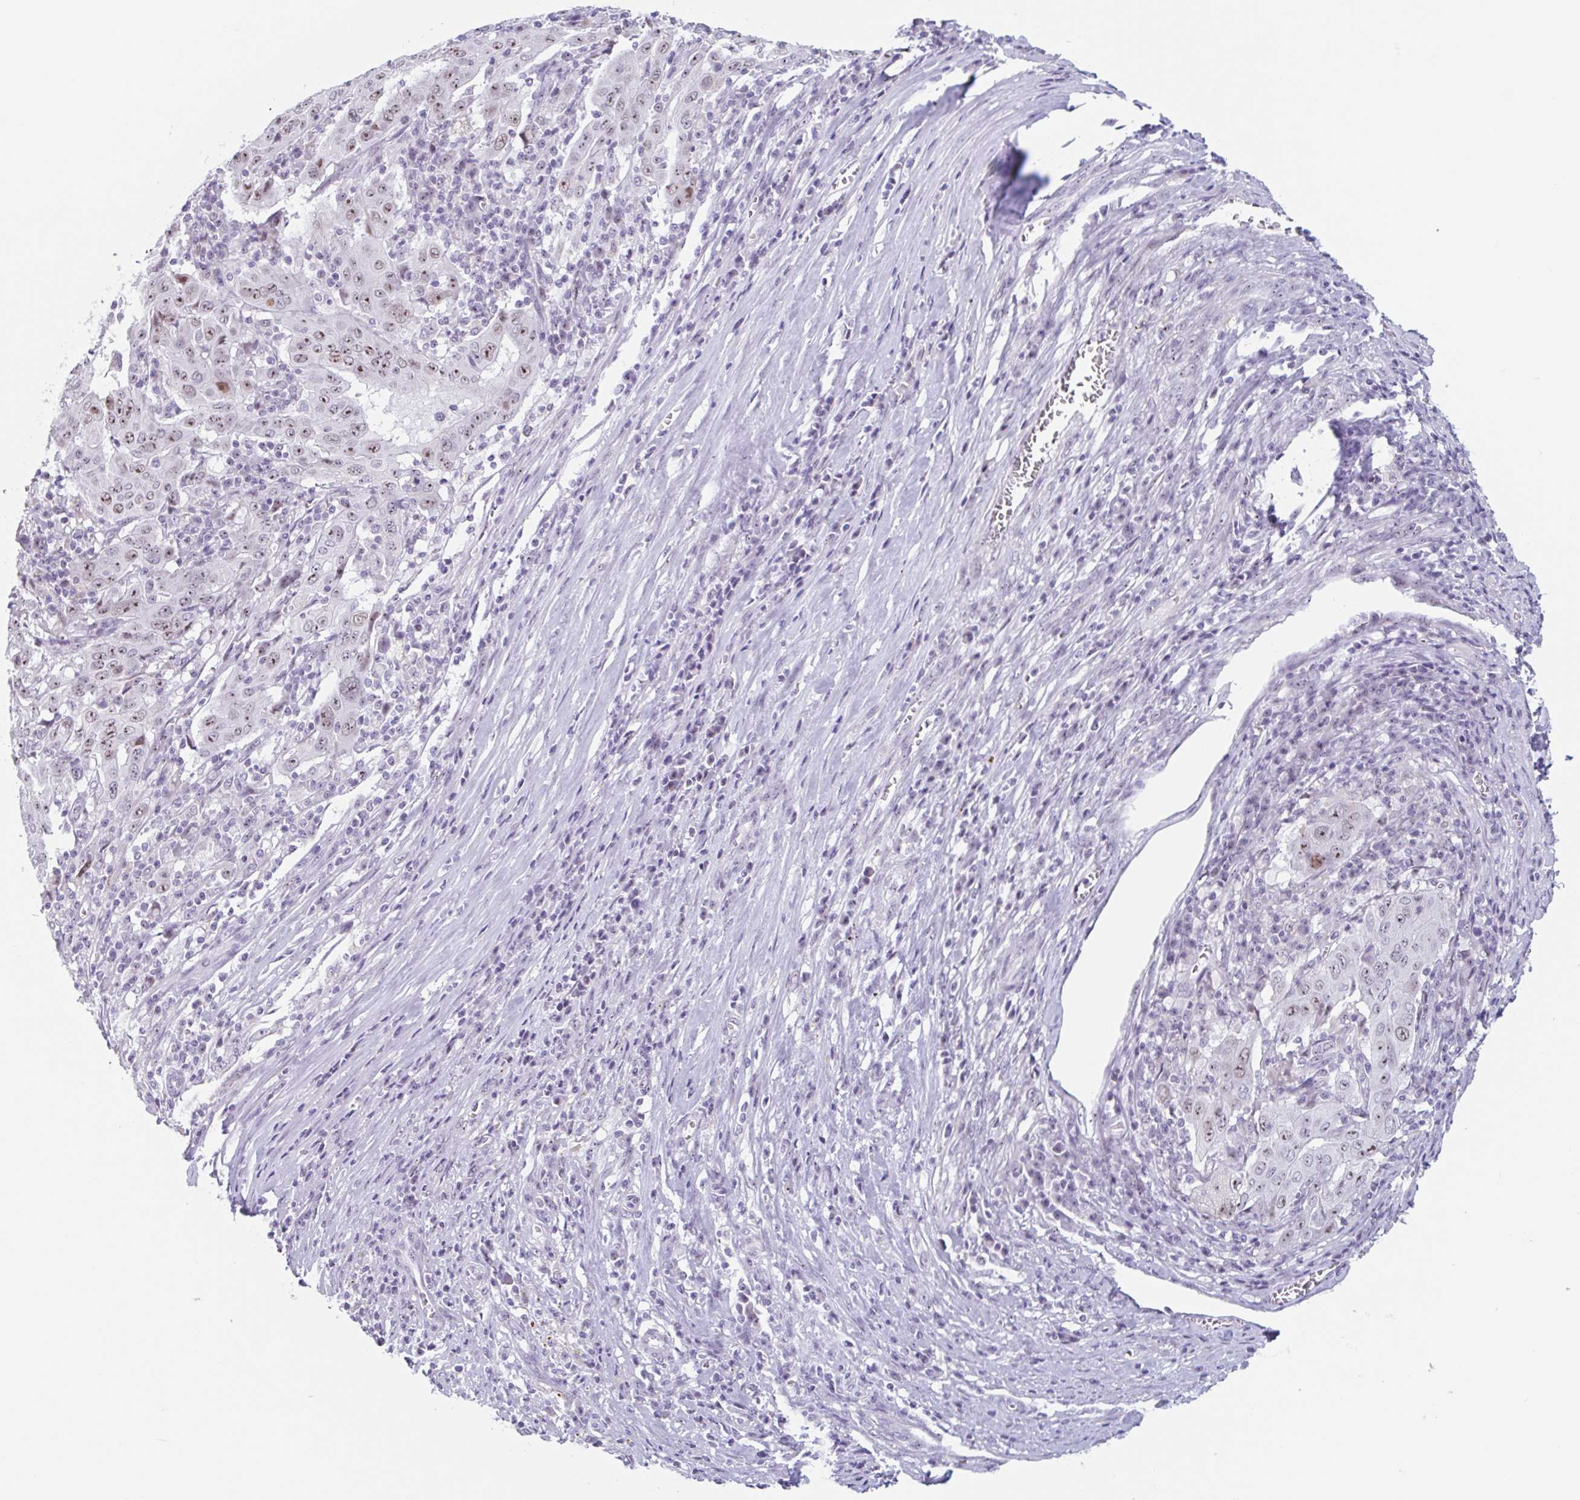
{"staining": {"intensity": "moderate", "quantity": ">75%", "location": "nuclear"}, "tissue": "pancreatic cancer", "cell_type": "Tumor cells", "image_type": "cancer", "snomed": [{"axis": "morphology", "description": "Adenocarcinoma, NOS"}, {"axis": "topography", "description": "Pancreas"}], "caption": "Immunohistochemical staining of human adenocarcinoma (pancreatic) reveals moderate nuclear protein positivity in approximately >75% of tumor cells.", "gene": "LENG9", "patient": {"sex": "male", "age": 63}}